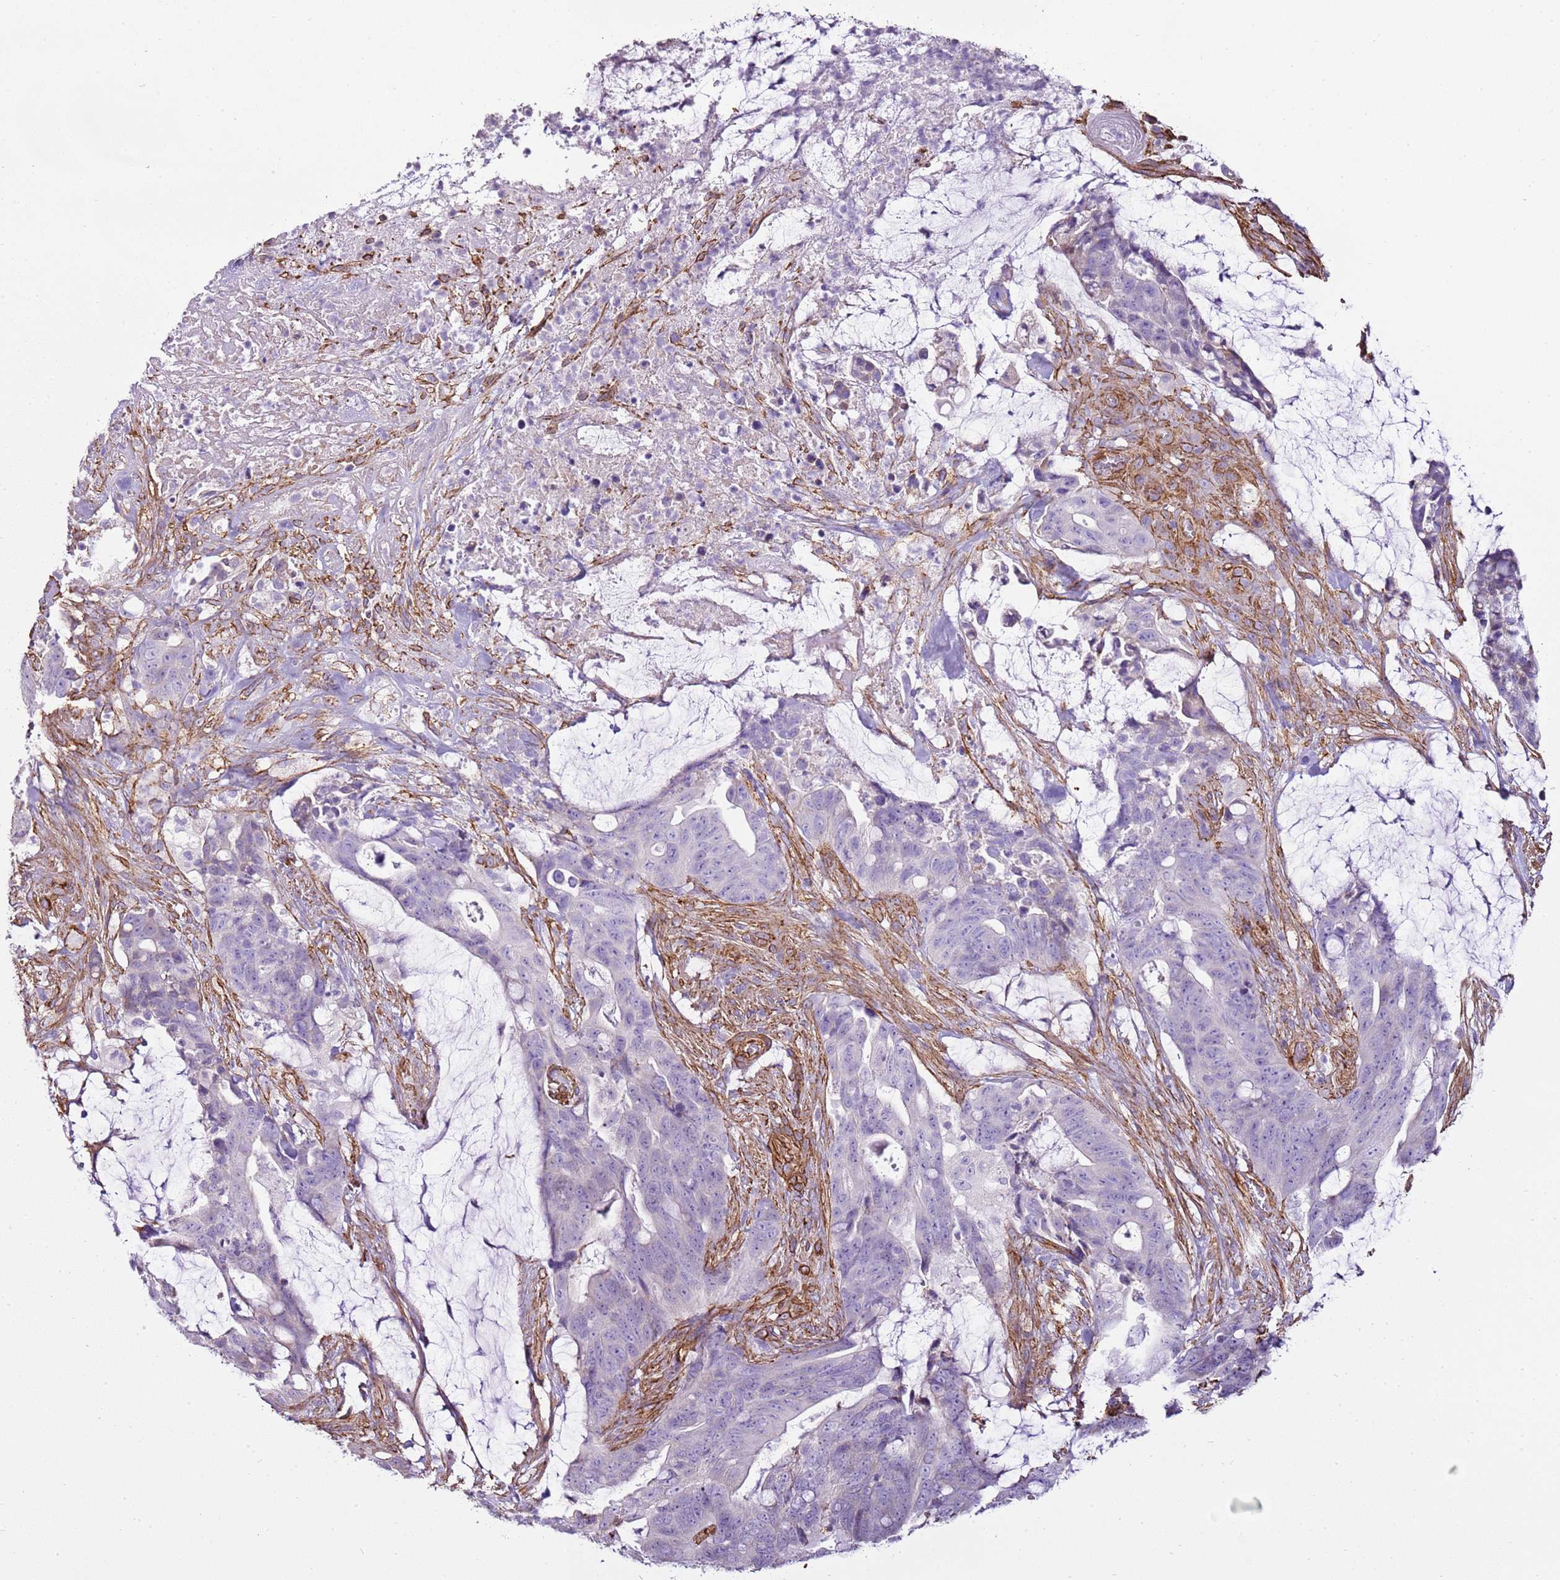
{"staining": {"intensity": "negative", "quantity": "none", "location": "none"}, "tissue": "colorectal cancer", "cell_type": "Tumor cells", "image_type": "cancer", "snomed": [{"axis": "morphology", "description": "Adenocarcinoma, NOS"}, {"axis": "topography", "description": "Colon"}], "caption": "There is no significant positivity in tumor cells of colorectal cancer.", "gene": "CTDSPL", "patient": {"sex": "female", "age": 82}}